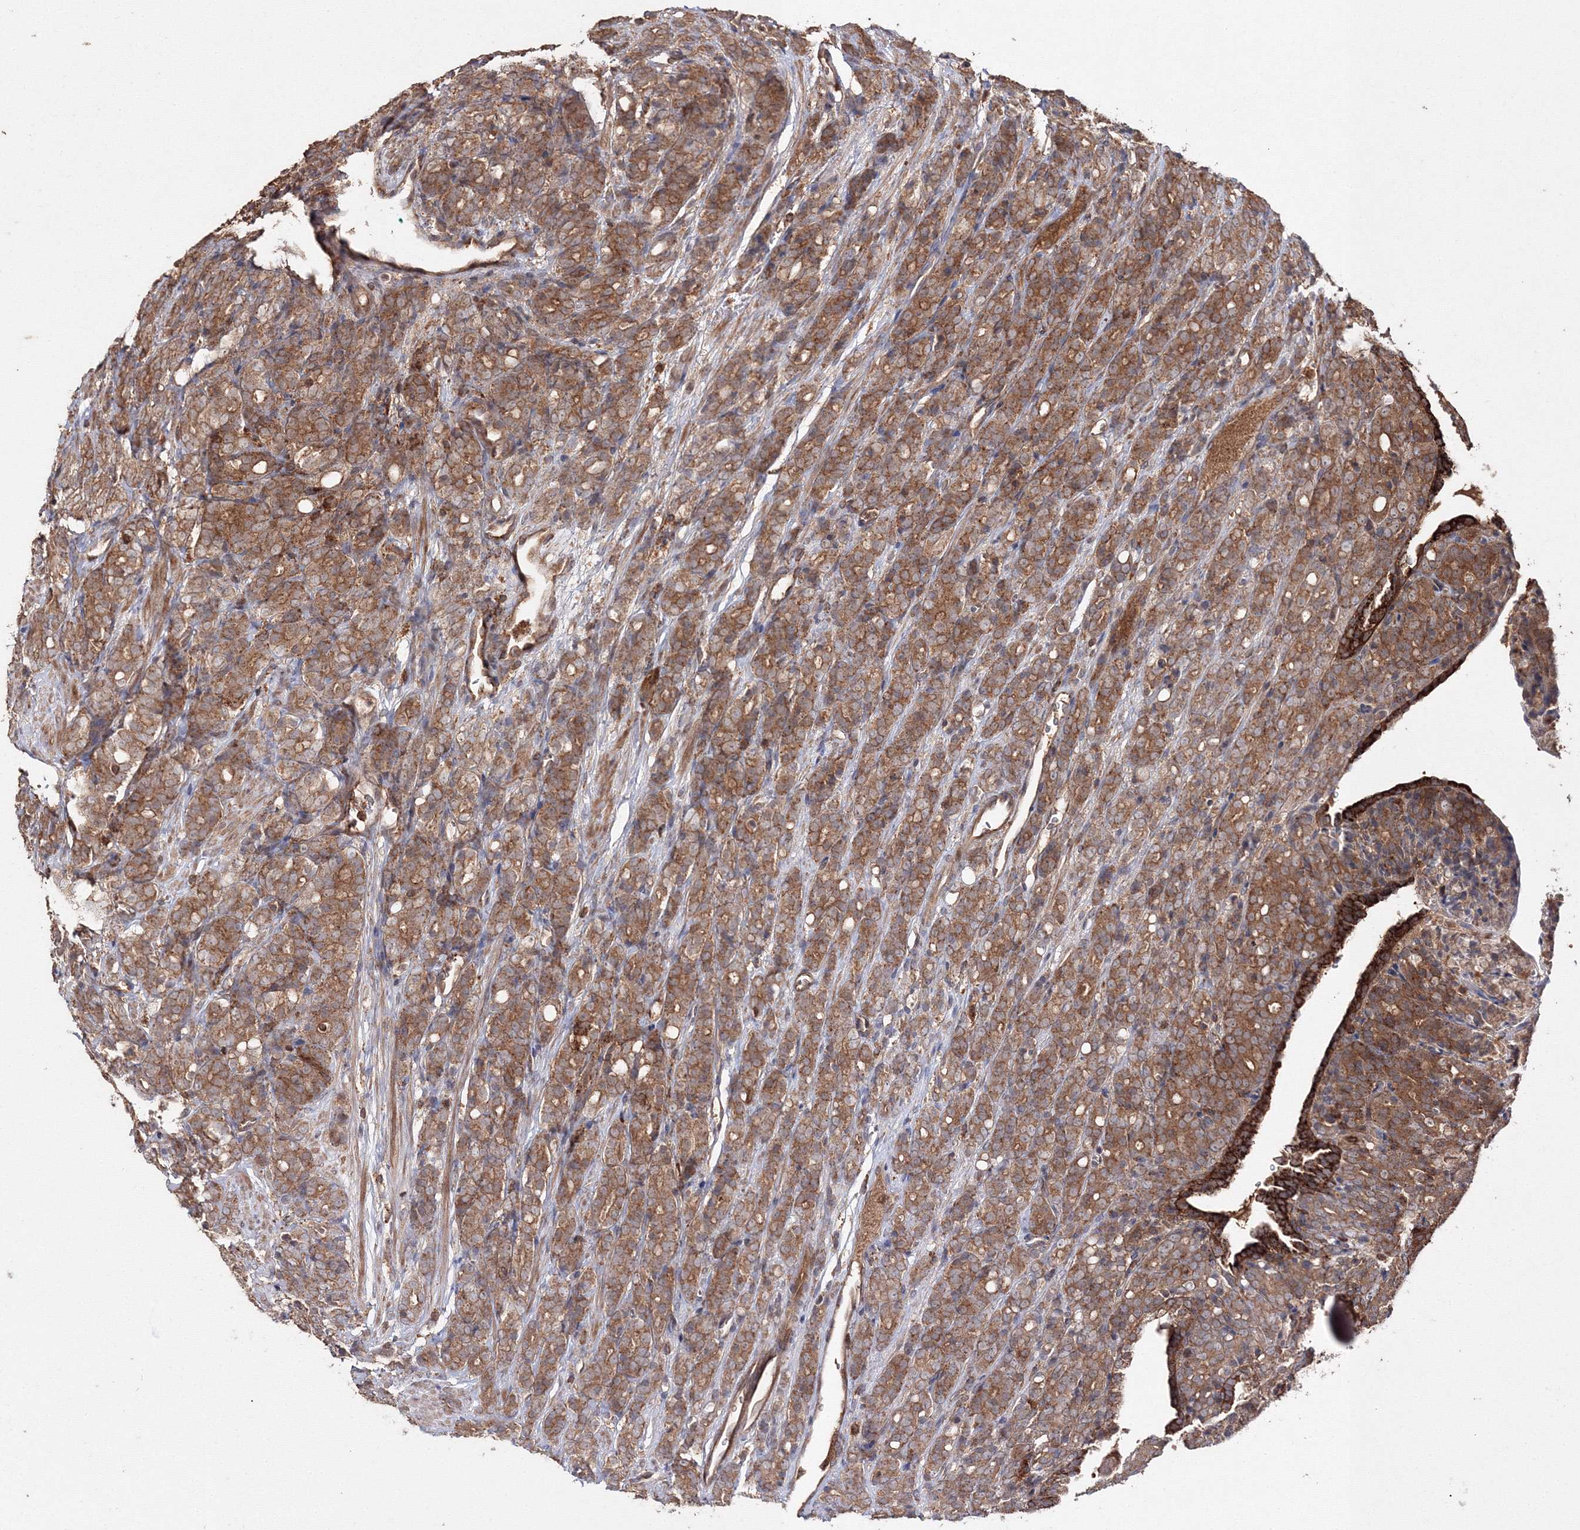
{"staining": {"intensity": "moderate", "quantity": ">75%", "location": "cytoplasmic/membranous"}, "tissue": "prostate cancer", "cell_type": "Tumor cells", "image_type": "cancer", "snomed": [{"axis": "morphology", "description": "Adenocarcinoma, High grade"}, {"axis": "topography", "description": "Prostate"}], "caption": "Prostate cancer (adenocarcinoma (high-grade)) stained for a protein exhibits moderate cytoplasmic/membranous positivity in tumor cells. (DAB IHC, brown staining for protein, blue staining for nuclei).", "gene": "DDO", "patient": {"sex": "male", "age": 62}}